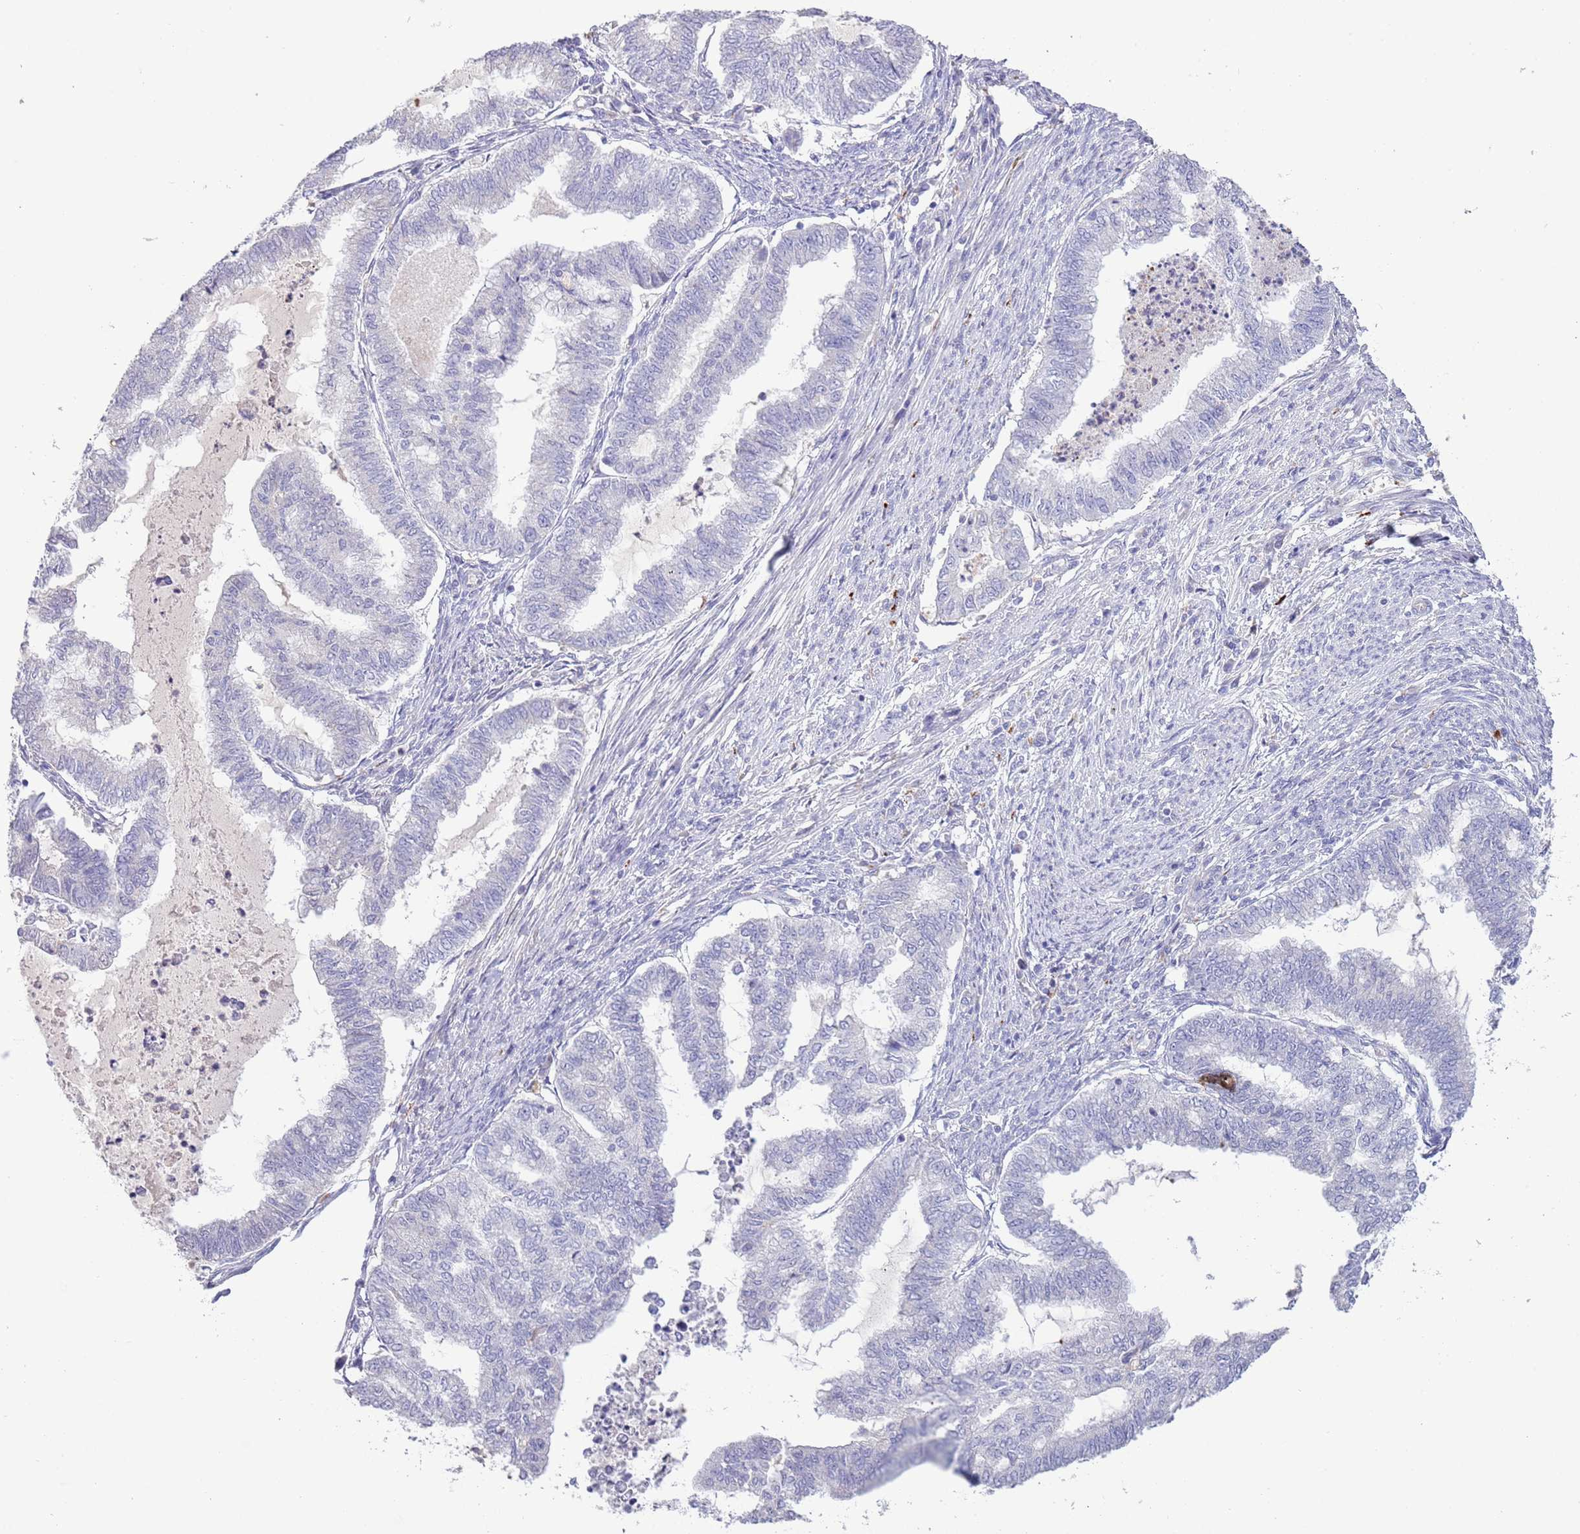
{"staining": {"intensity": "negative", "quantity": "none", "location": "none"}, "tissue": "endometrial cancer", "cell_type": "Tumor cells", "image_type": "cancer", "snomed": [{"axis": "morphology", "description": "Adenocarcinoma, NOS"}, {"axis": "topography", "description": "Endometrium"}], "caption": "Immunohistochemical staining of adenocarcinoma (endometrial) exhibits no significant staining in tumor cells.", "gene": "ABHD17A", "patient": {"sex": "female", "age": 79}}